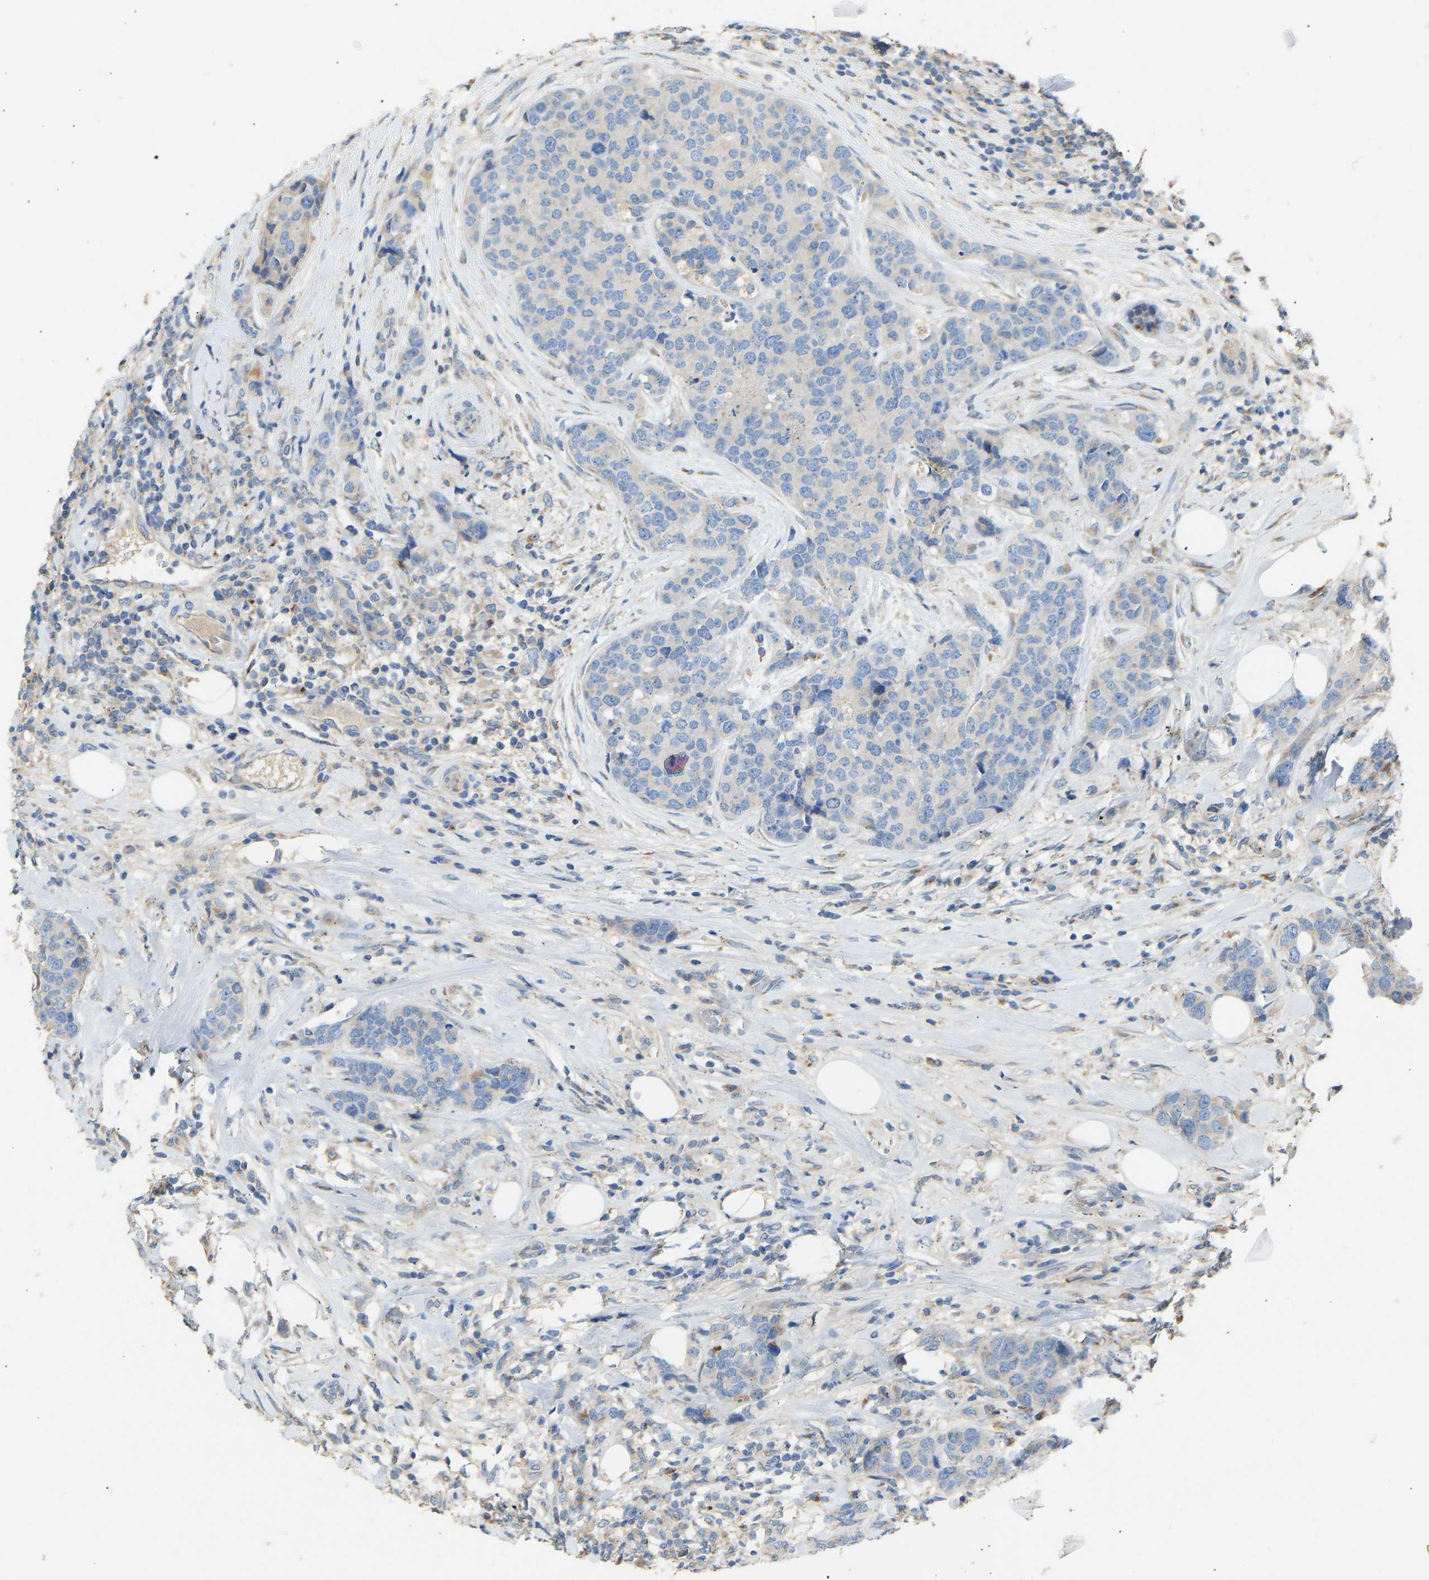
{"staining": {"intensity": "negative", "quantity": "none", "location": "none"}, "tissue": "breast cancer", "cell_type": "Tumor cells", "image_type": "cancer", "snomed": [{"axis": "morphology", "description": "Lobular carcinoma"}, {"axis": "topography", "description": "Breast"}], "caption": "Breast cancer was stained to show a protein in brown. There is no significant expression in tumor cells. (DAB IHC, high magnification).", "gene": "RGP1", "patient": {"sex": "female", "age": 59}}